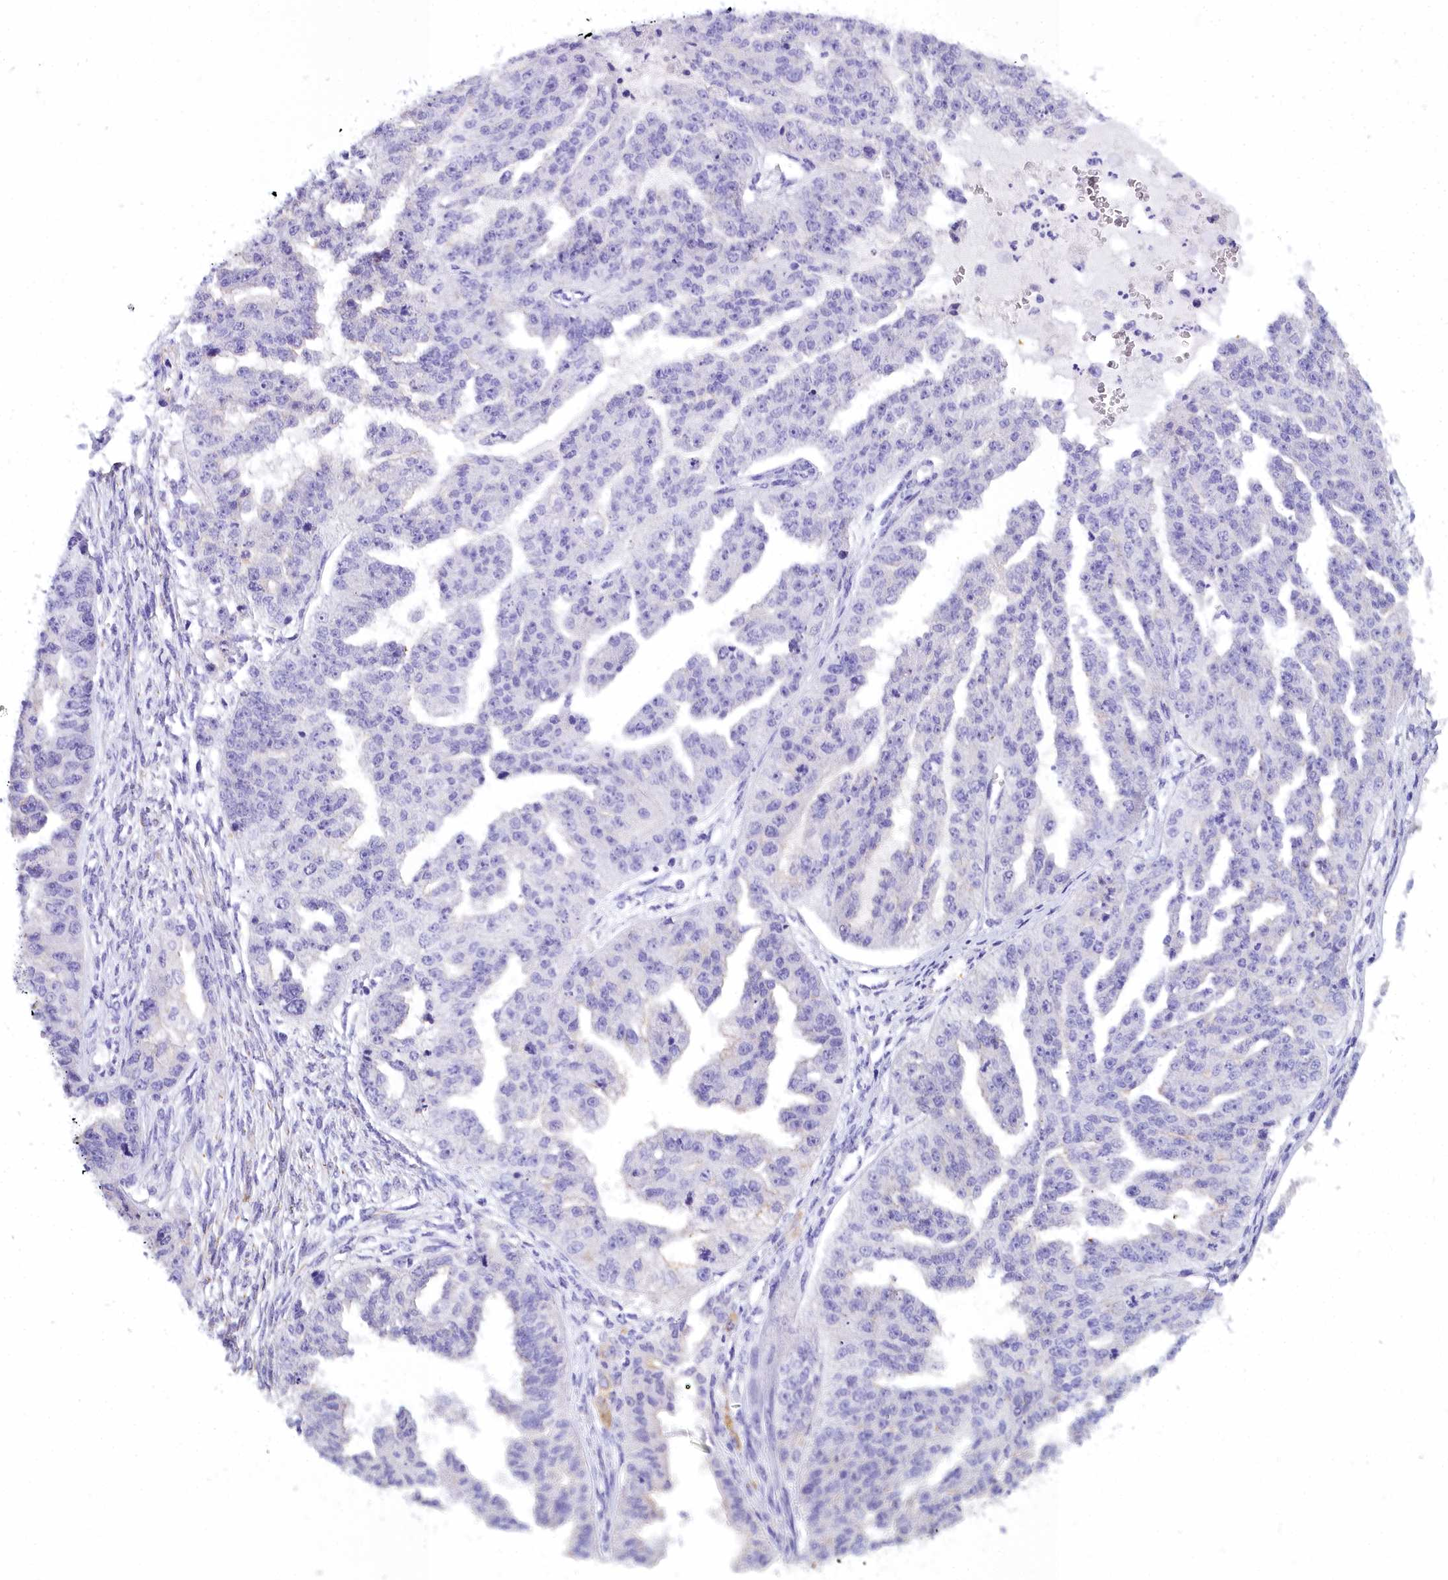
{"staining": {"intensity": "negative", "quantity": "none", "location": "none"}, "tissue": "ovarian cancer", "cell_type": "Tumor cells", "image_type": "cancer", "snomed": [{"axis": "morphology", "description": "Cystadenocarcinoma, serous, NOS"}, {"axis": "topography", "description": "Ovary"}], "caption": "Immunohistochemistry (IHC) image of neoplastic tissue: ovarian serous cystadenocarcinoma stained with DAB exhibits no significant protein expression in tumor cells. (DAB immunohistochemistry (IHC), high magnification).", "gene": "TIMM22", "patient": {"sex": "female", "age": 58}}